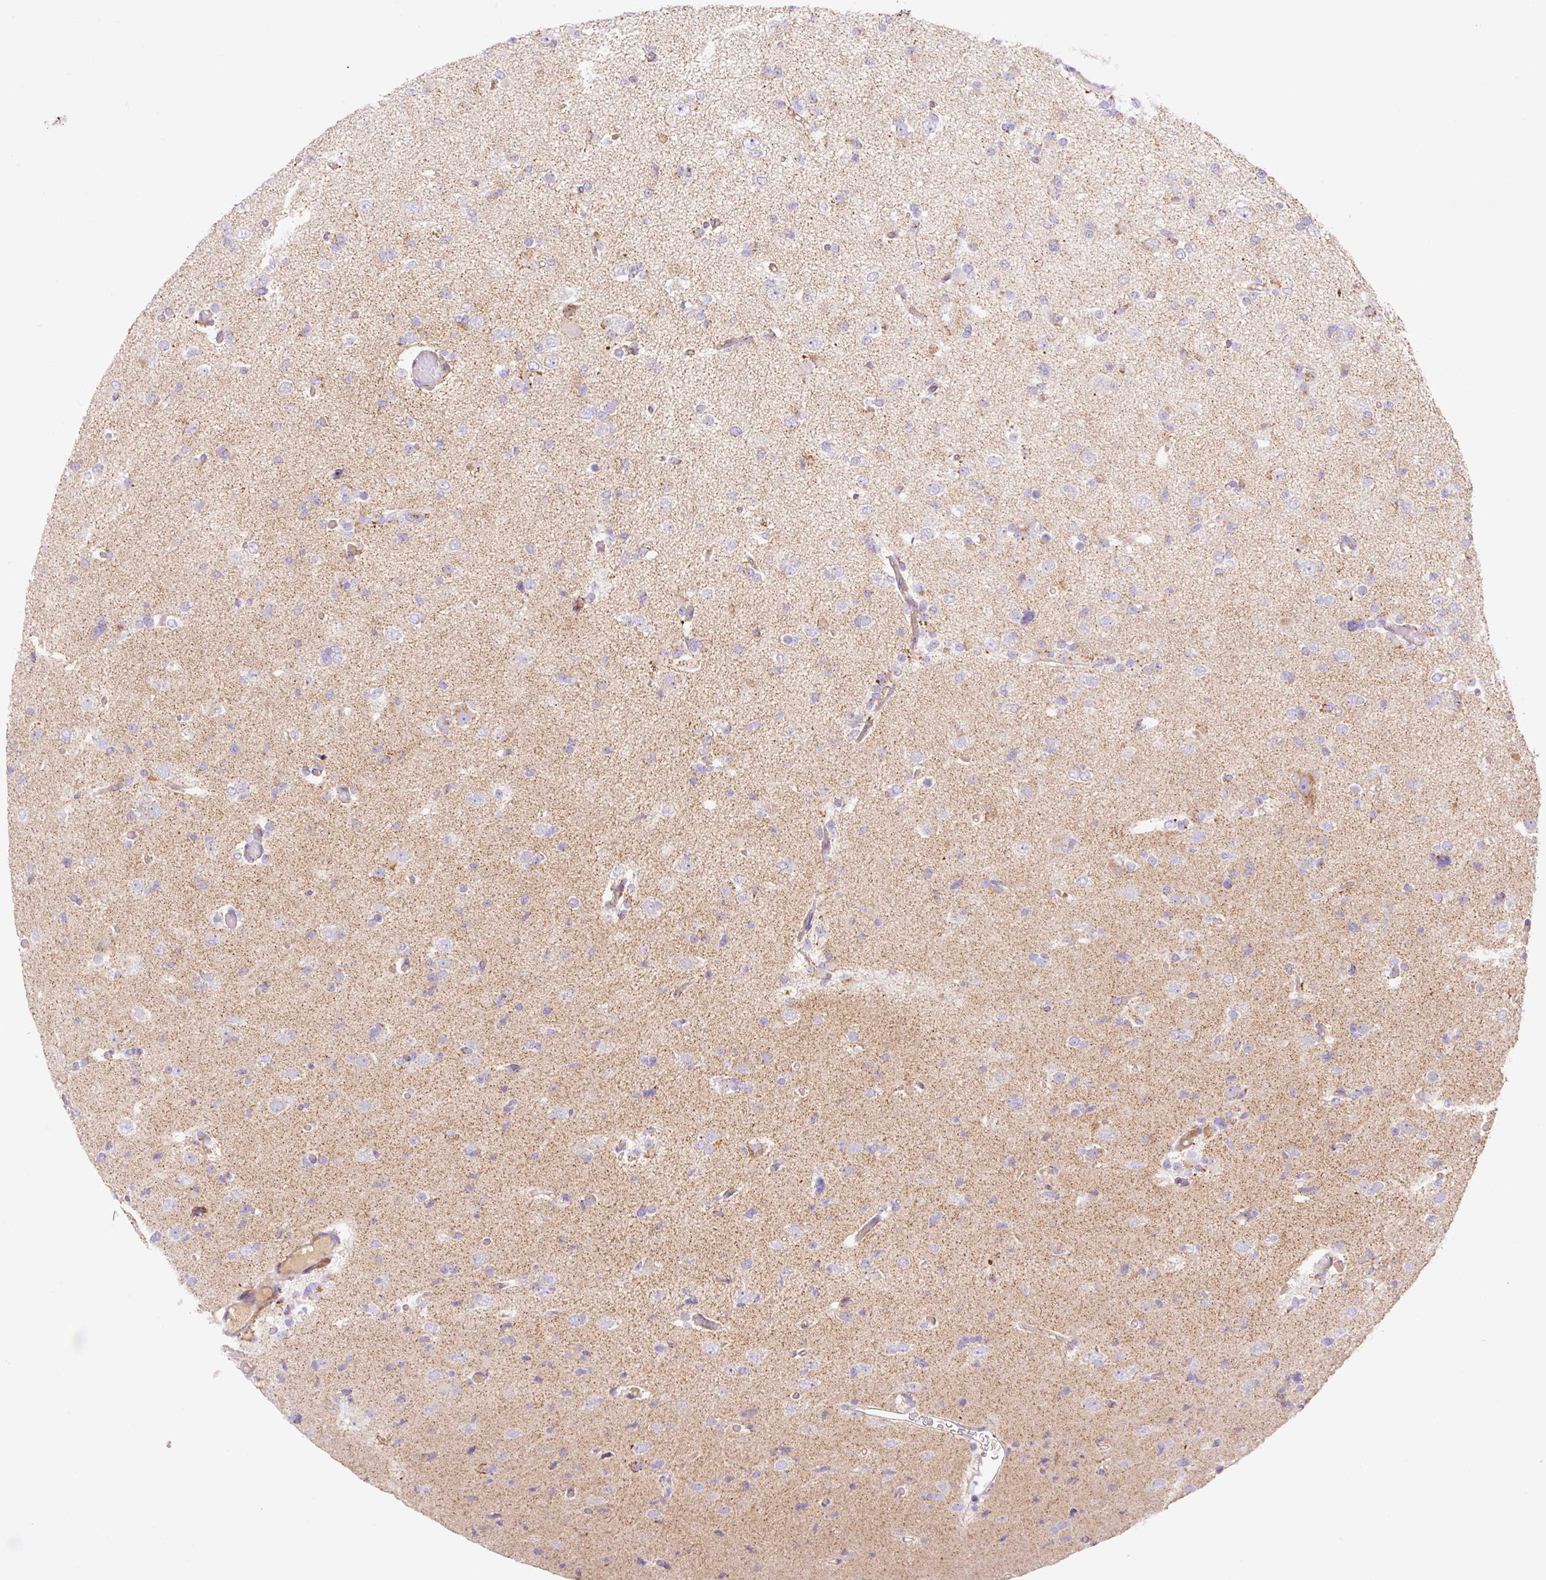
{"staining": {"intensity": "negative", "quantity": "none", "location": "none"}, "tissue": "glioma", "cell_type": "Tumor cells", "image_type": "cancer", "snomed": [{"axis": "morphology", "description": "Glioma, malignant, Low grade"}, {"axis": "topography", "description": "Brain"}], "caption": "IHC micrograph of malignant glioma (low-grade) stained for a protein (brown), which displays no staining in tumor cells.", "gene": "ETNK2", "patient": {"sex": "female", "age": 22}}